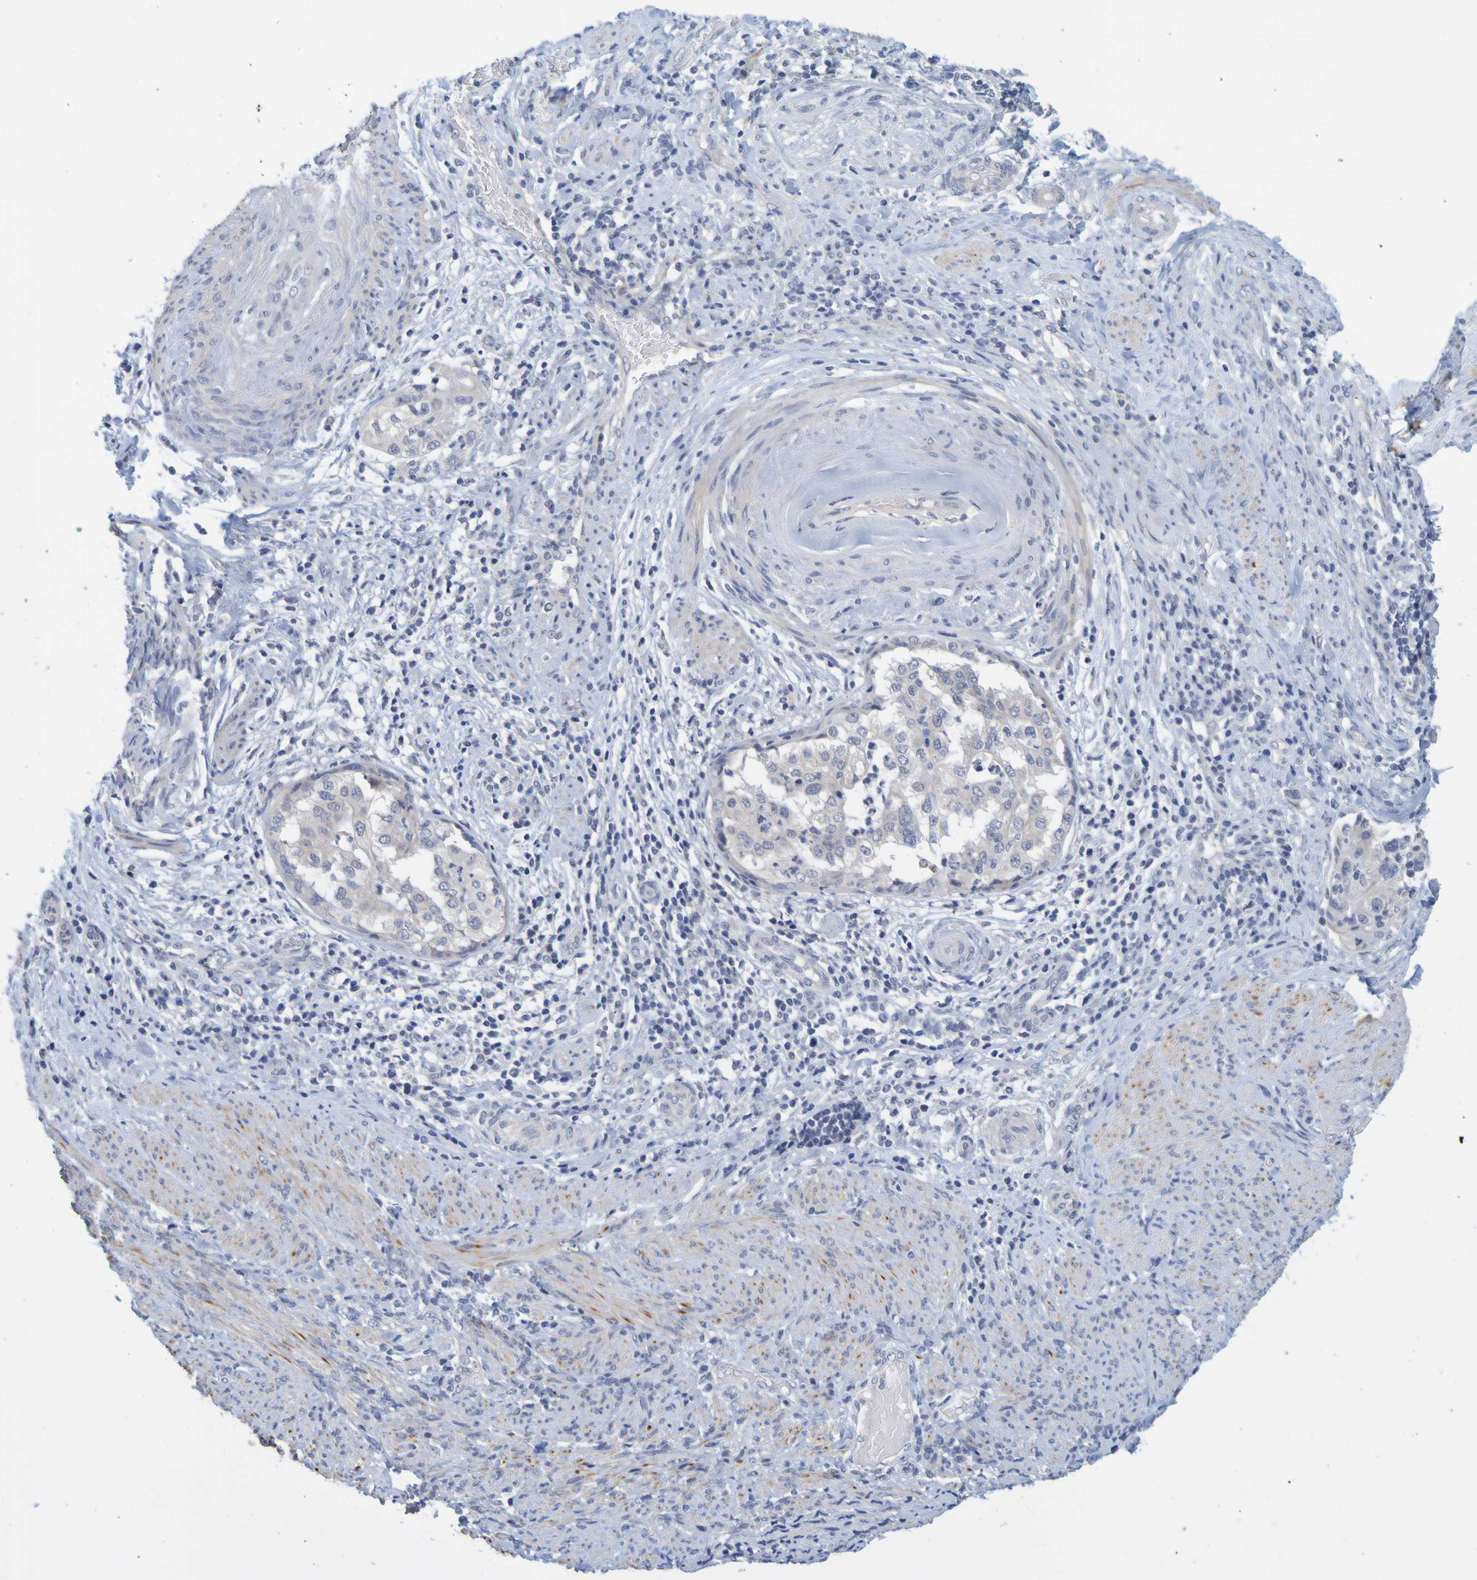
{"staining": {"intensity": "negative", "quantity": "none", "location": "none"}, "tissue": "endometrial cancer", "cell_type": "Tumor cells", "image_type": "cancer", "snomed": [{"axis": "morphology", "description": "Adenocarcinoma, NOS"}, {"axis": "topography", "description": "Endometrium"}], "caption": "The micrograph reveals no staining of tumor cells in adenocarcinoma (endometrial).", "gene": "ENDOU", "patient": {"sex": "female", "age": 85}}